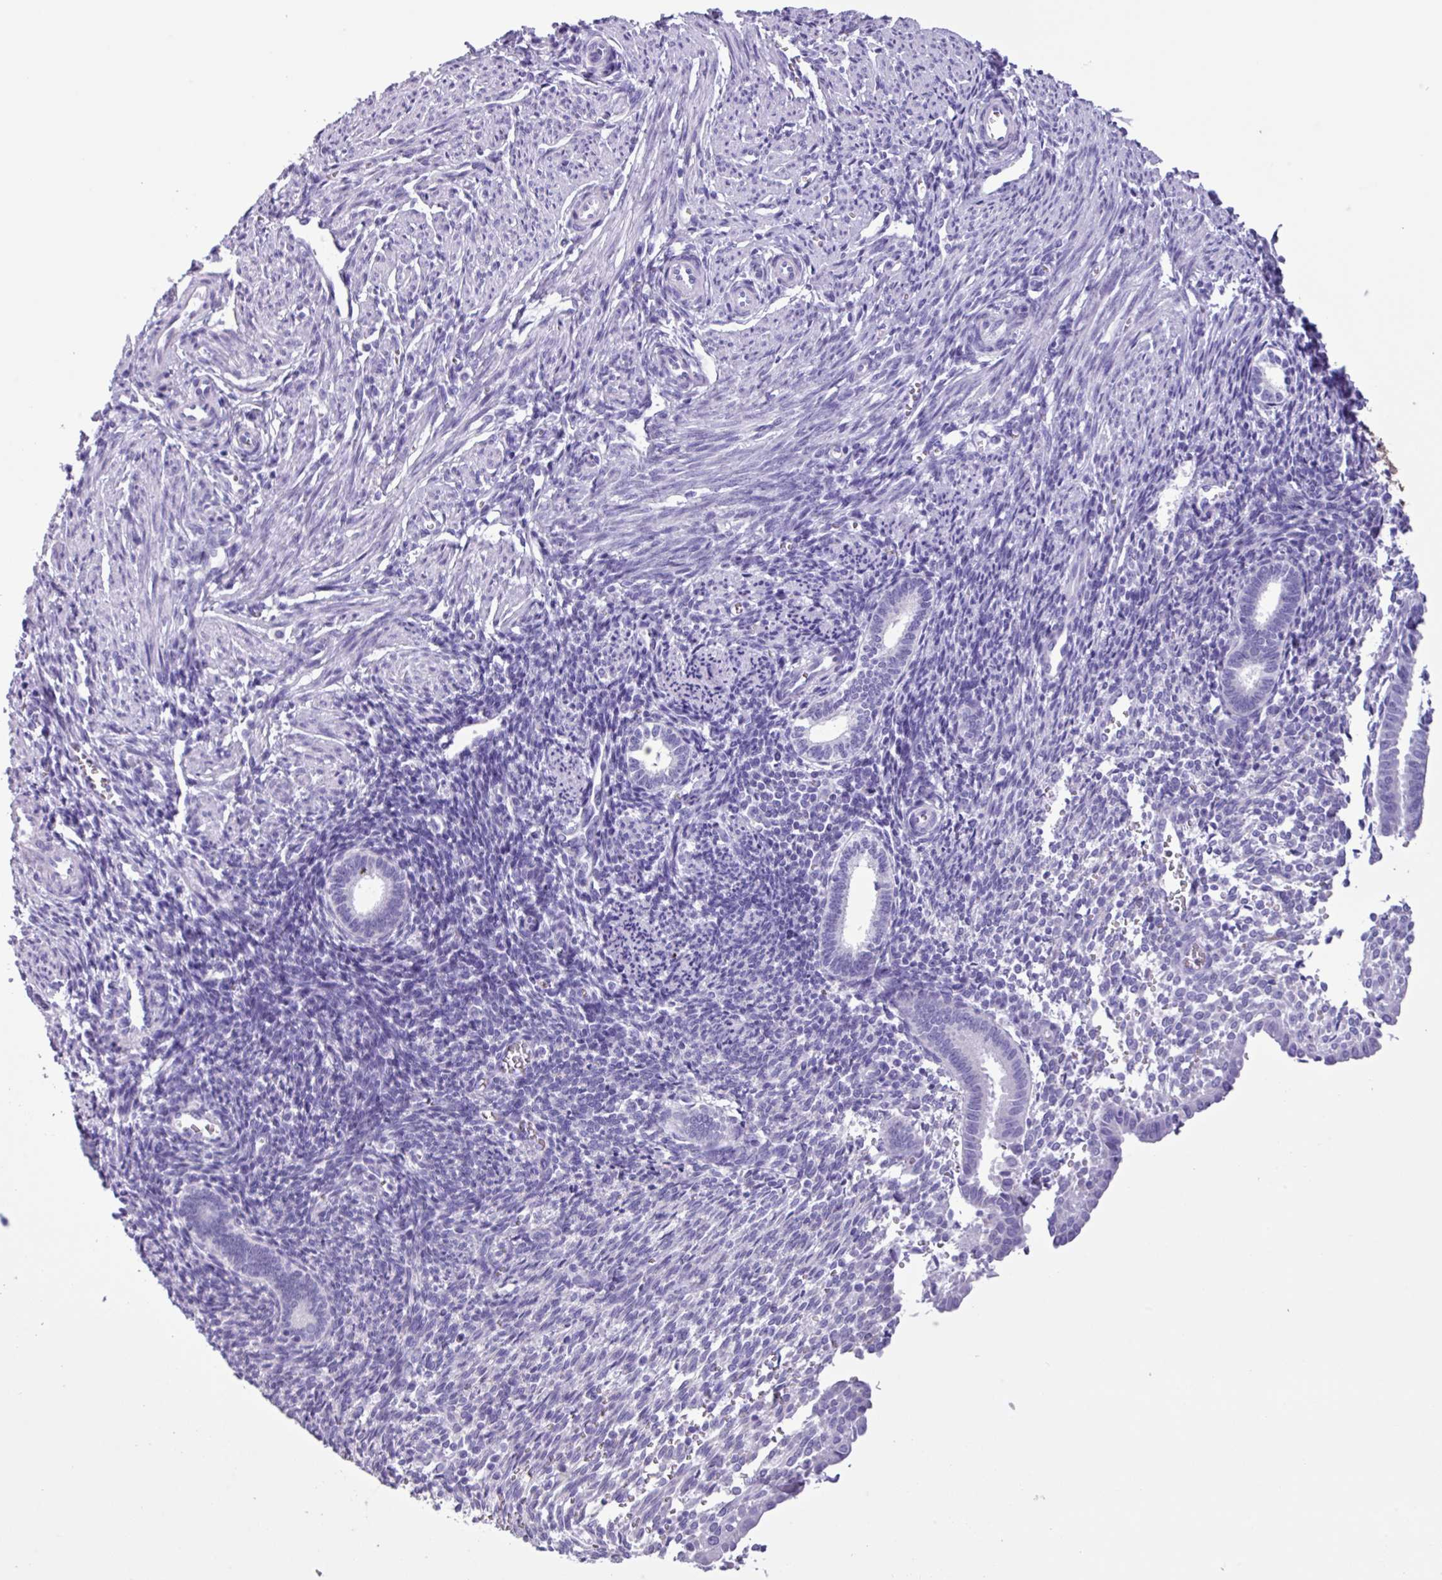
{"staining": {"intensity": "negative", "quantity": "none", "location": "none"}, "tissue": "endometrium", "cell_type": "Cells in endometrial stroma", "image_type": "normal", "snomed": [{"axis": "morphology", "description": "Normal tissue, NOS"}, {"axis": "topography", "description": "Endometrium"}], "caption": "This is an immunohistochemistry (IHC) image of normal endometrium. There is no staining in cells in endometrial stroma.", "gene": "AGO3", "patient": {"sex": "female", "age": 32}}